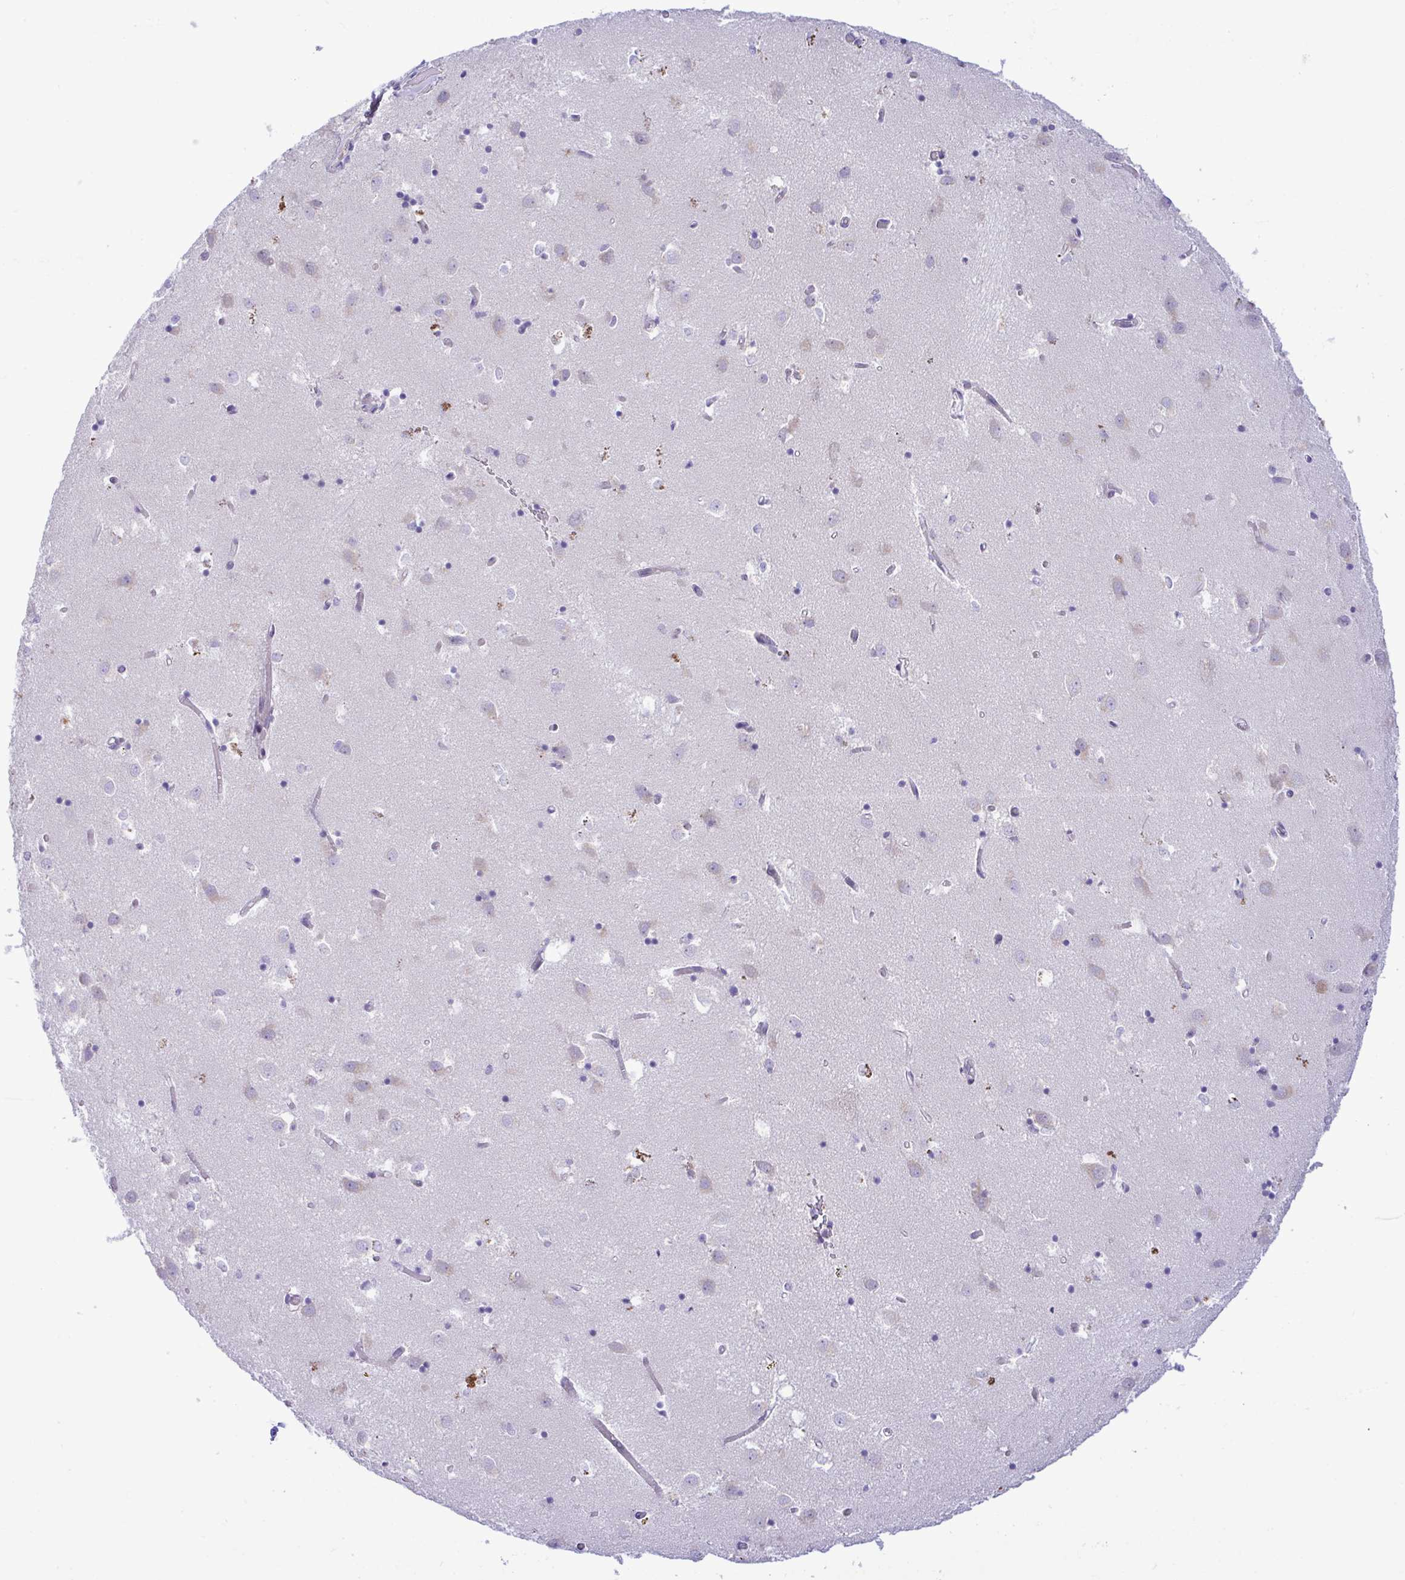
{"staining": {"intensity": "negative", "quantity": "none", "location": "none"}, "tissue": "caudate", "cell_type": "Glial cells", "image_type": "normal", "snomed": [{"axis": "morphology", "description": "Normal tissue, NOS"}, {"axis": "topography", "description": "Lateral ventricle wall"}], "caption": "Protein analysis of unremarkable caudate reveals no significant staining in glial cells. (Brightfield microscopy of DAB immunohistochemistry (IHC) at high magnification).", "gene": "FAM86B1", "patient": {"sex": "male", "age": 70}}